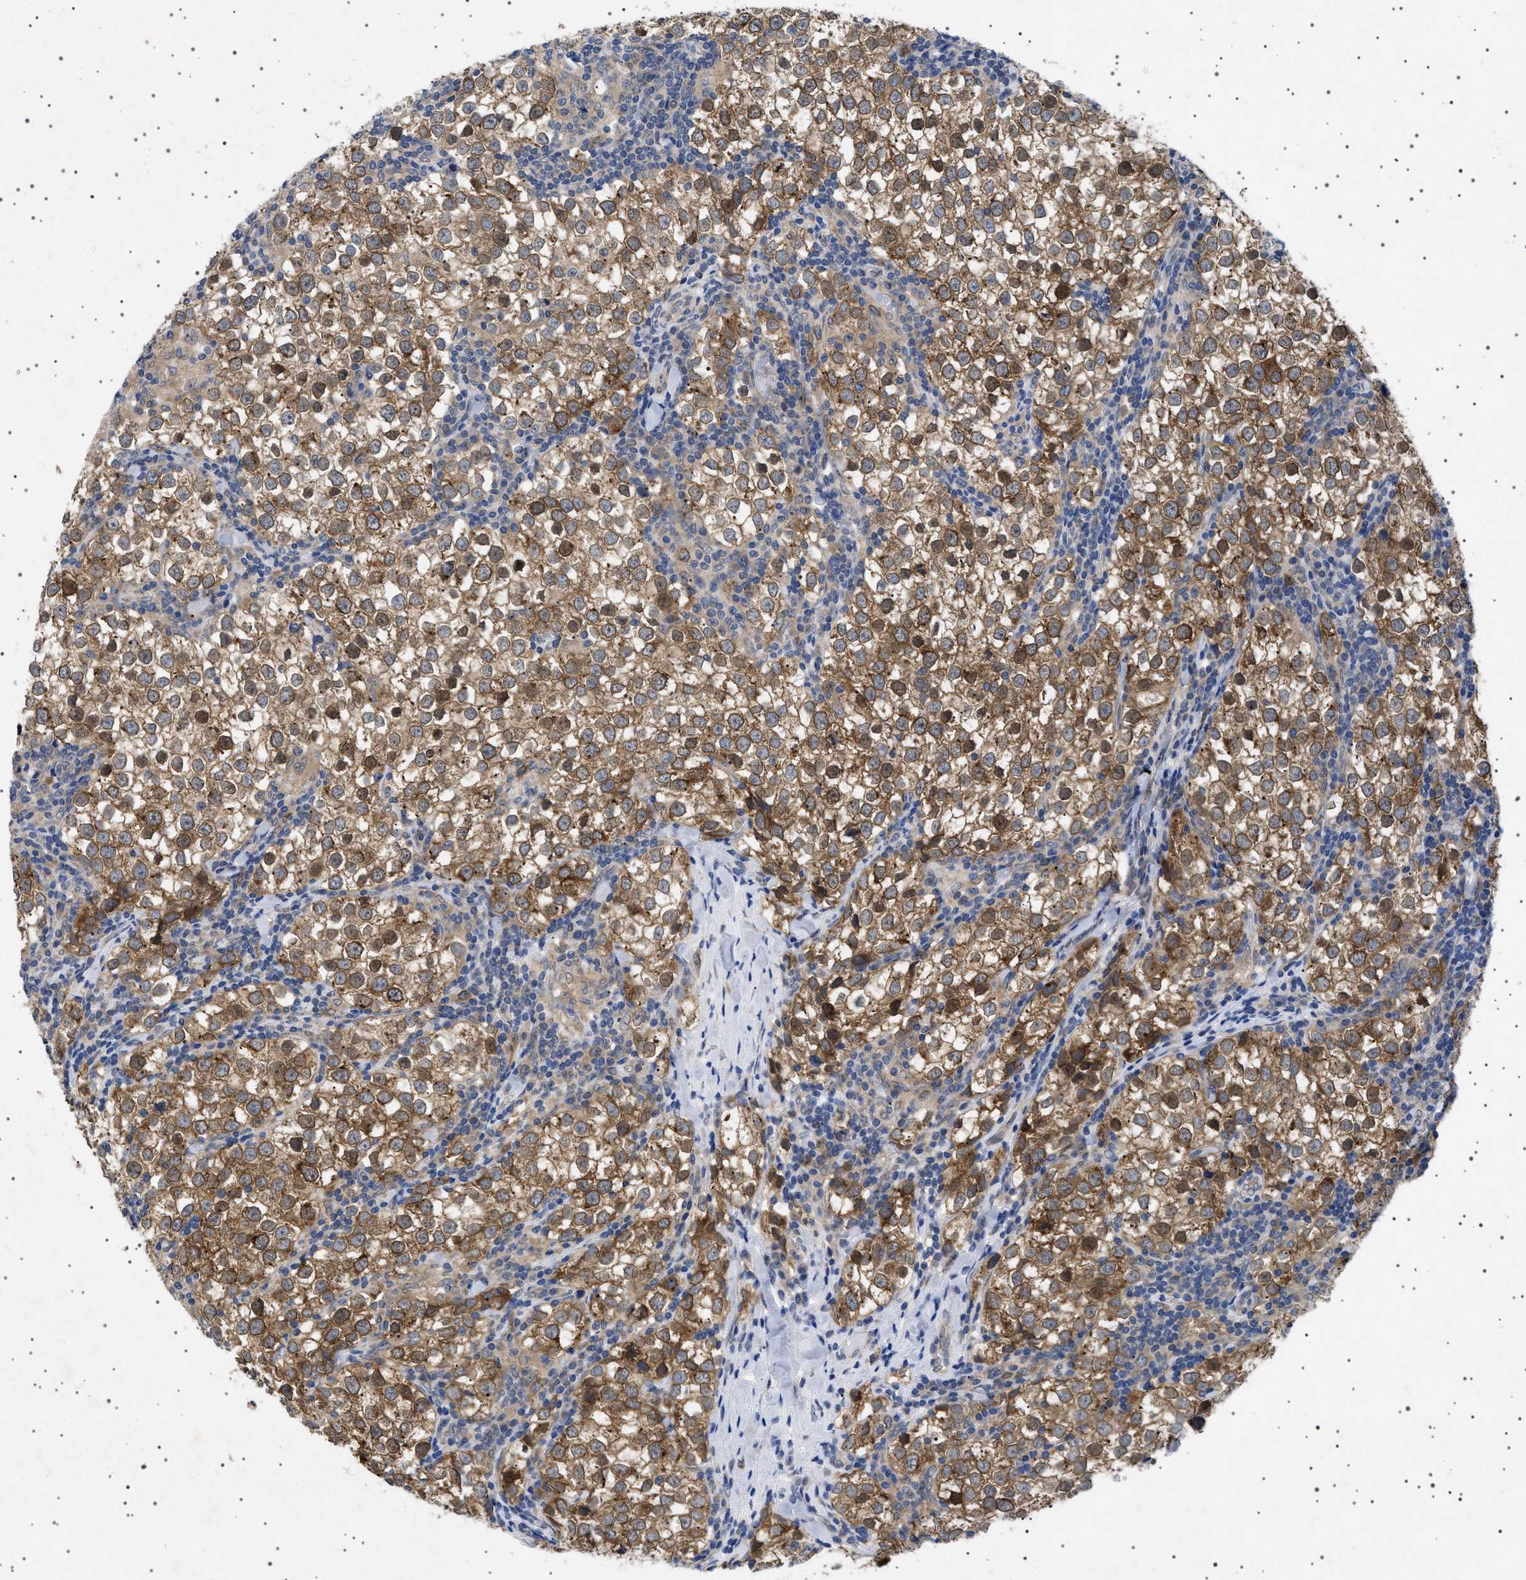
{"staining": {"intensity": "moderate", "quantity": ">75%", "location": "cytoplasmic/membranous,nuclear"}, "tissue": "testis cancer", "cell_type": "Tumor cells", "image_type": "cancer", "snomed": [{"axis": "morphology", "description": "Seminoma, NOS"}, {"axis": "morphology", "description": "Carcinoma, Embryonal, NOS"}, {"axis": "topography", "description": "Testis"}], "caption": "Human testis cancer (embryonal carcinoma) stained with a protein marker shows moderate staining in tumor cells.", "gene": "NUP93", "patient": {"sex": "male", "age": 36}}